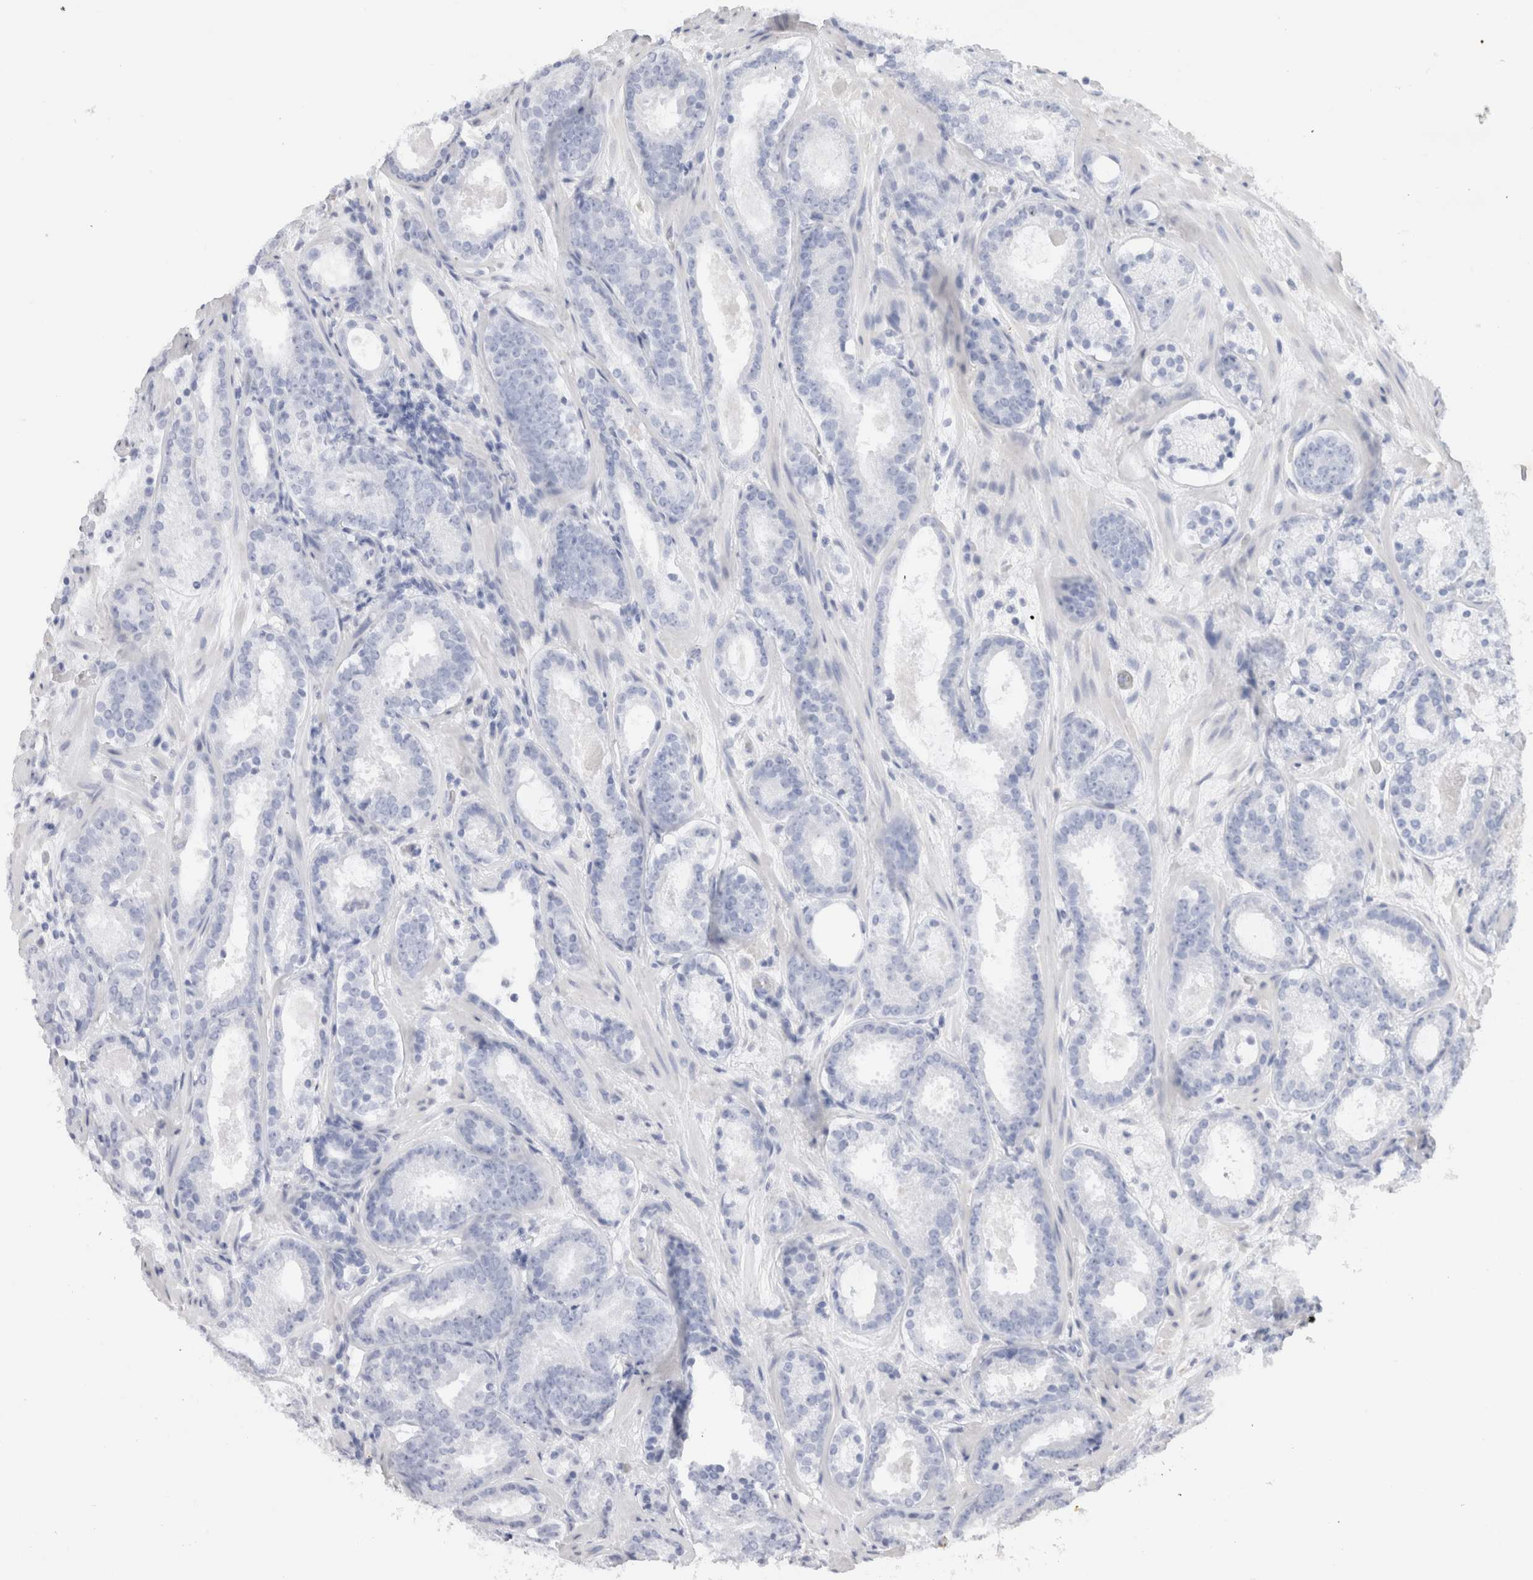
{"staining": {"intensity": "negative", "quantity": "none", "location": "none"}, "tissue": "prostate cancer", "cell_type": "Tumor cells", "image_type": "cancer", "snomed": [{"axis": "morphology", "description": "Adenocarcinoma, Low grade"}, {"axis": "topography", "description": "Prostate"}], "caption": "This is an IHC micrograph of prostate cancer. There is no staining in tumor cells.", "gene": "MUC15", "patient": {"sex": "male", "age": 69}}